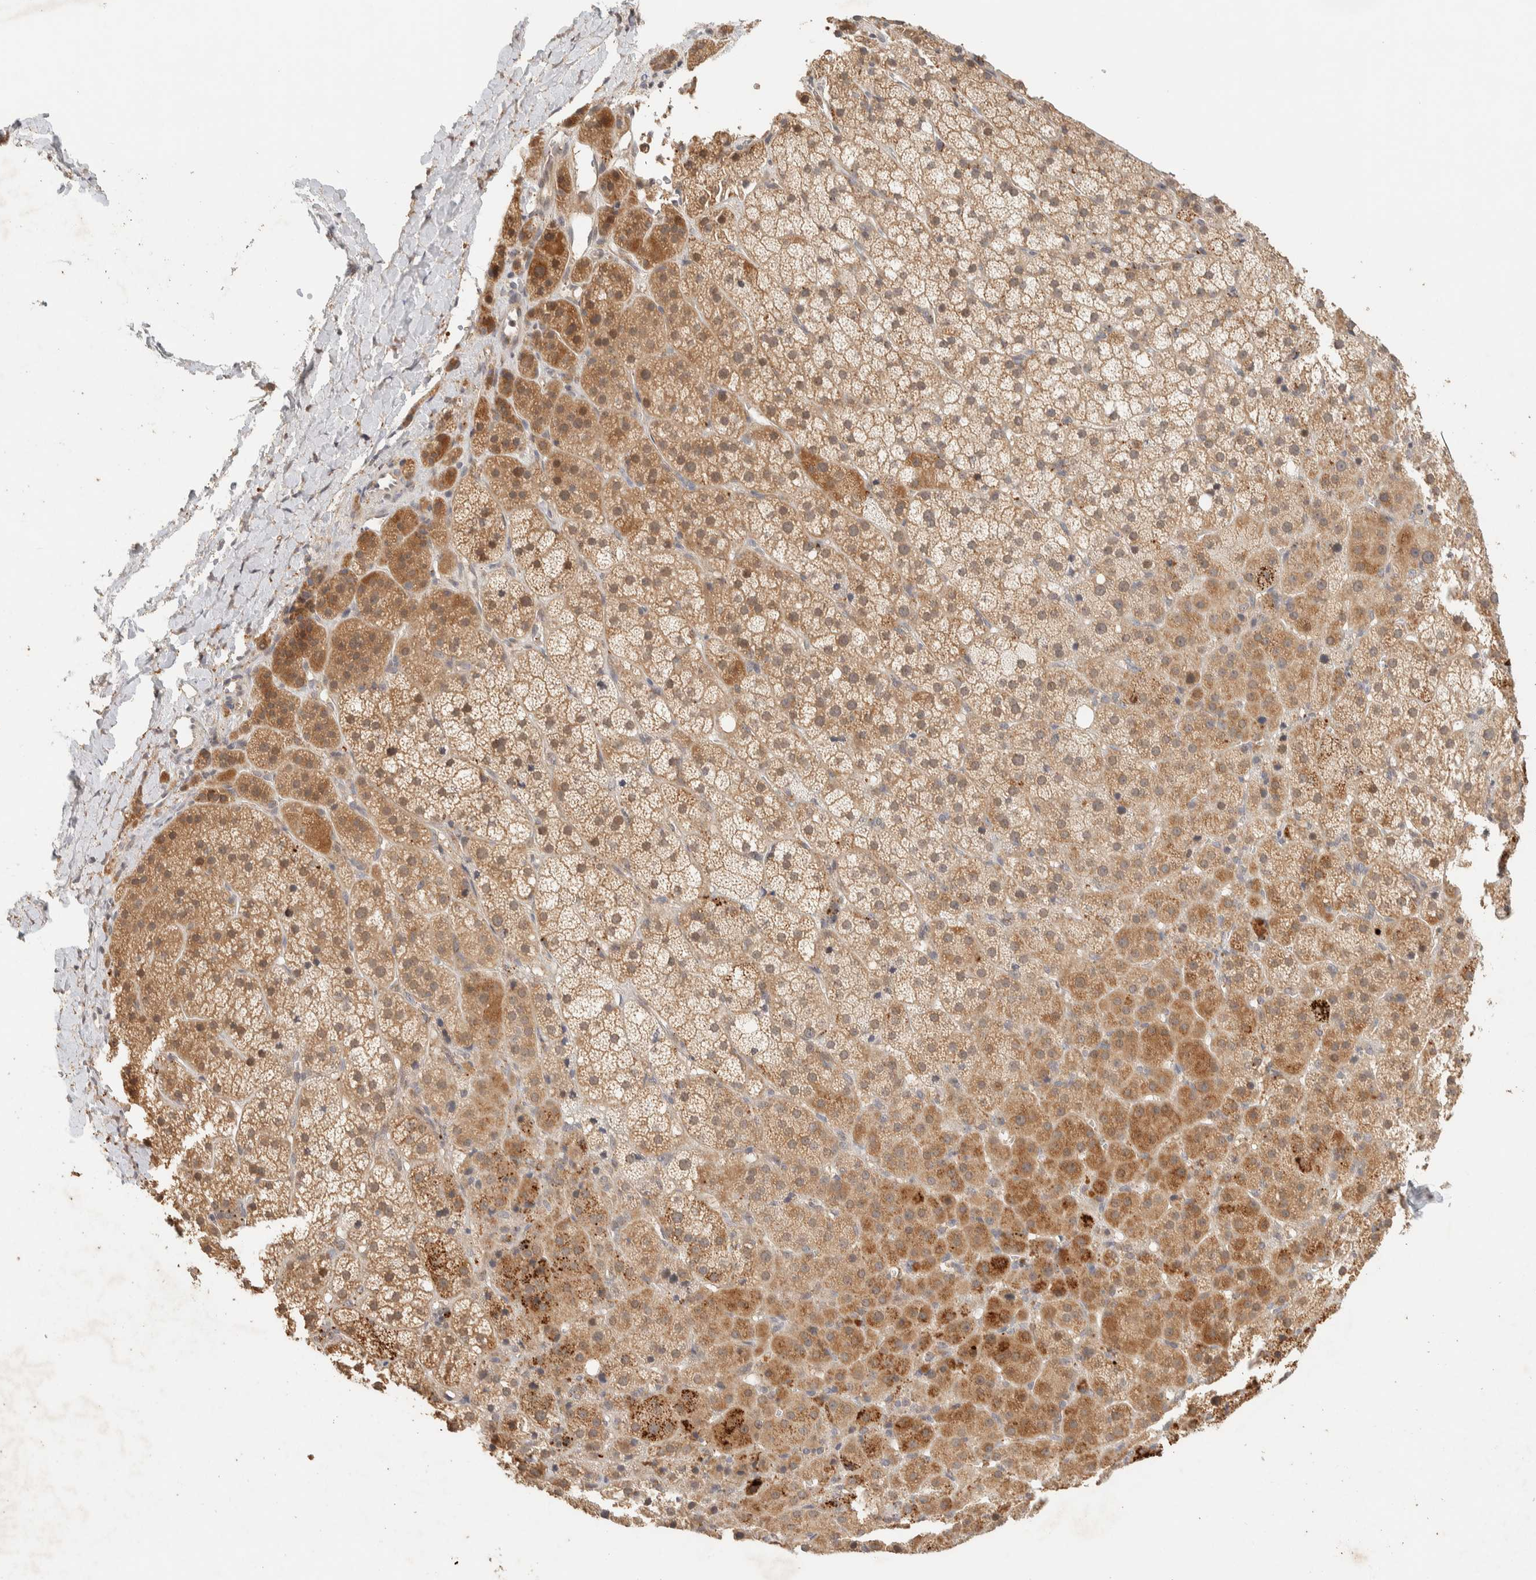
{"staining": {"intensity": "moderate", "quantity": ">75%", "location": "cytoplasmic/membranous"}, "tissue": "adrenal gland", "cell_type": "Glandular cells", "image_type": "normal", "snomed": [{"axis": "morphology", "description": "Normal tissue, NOS"}, {"axis": "topography", "description": "Adrenal gland"}], "caption": "Immunohistochemical staining of normal adrenal gland exhibits medium levels of moderate cytoplasmic/membranous positivity in approximately >75% of glandular cells.", "gene": "ITPA", "patient": {"sex": "female", "age": 57}}